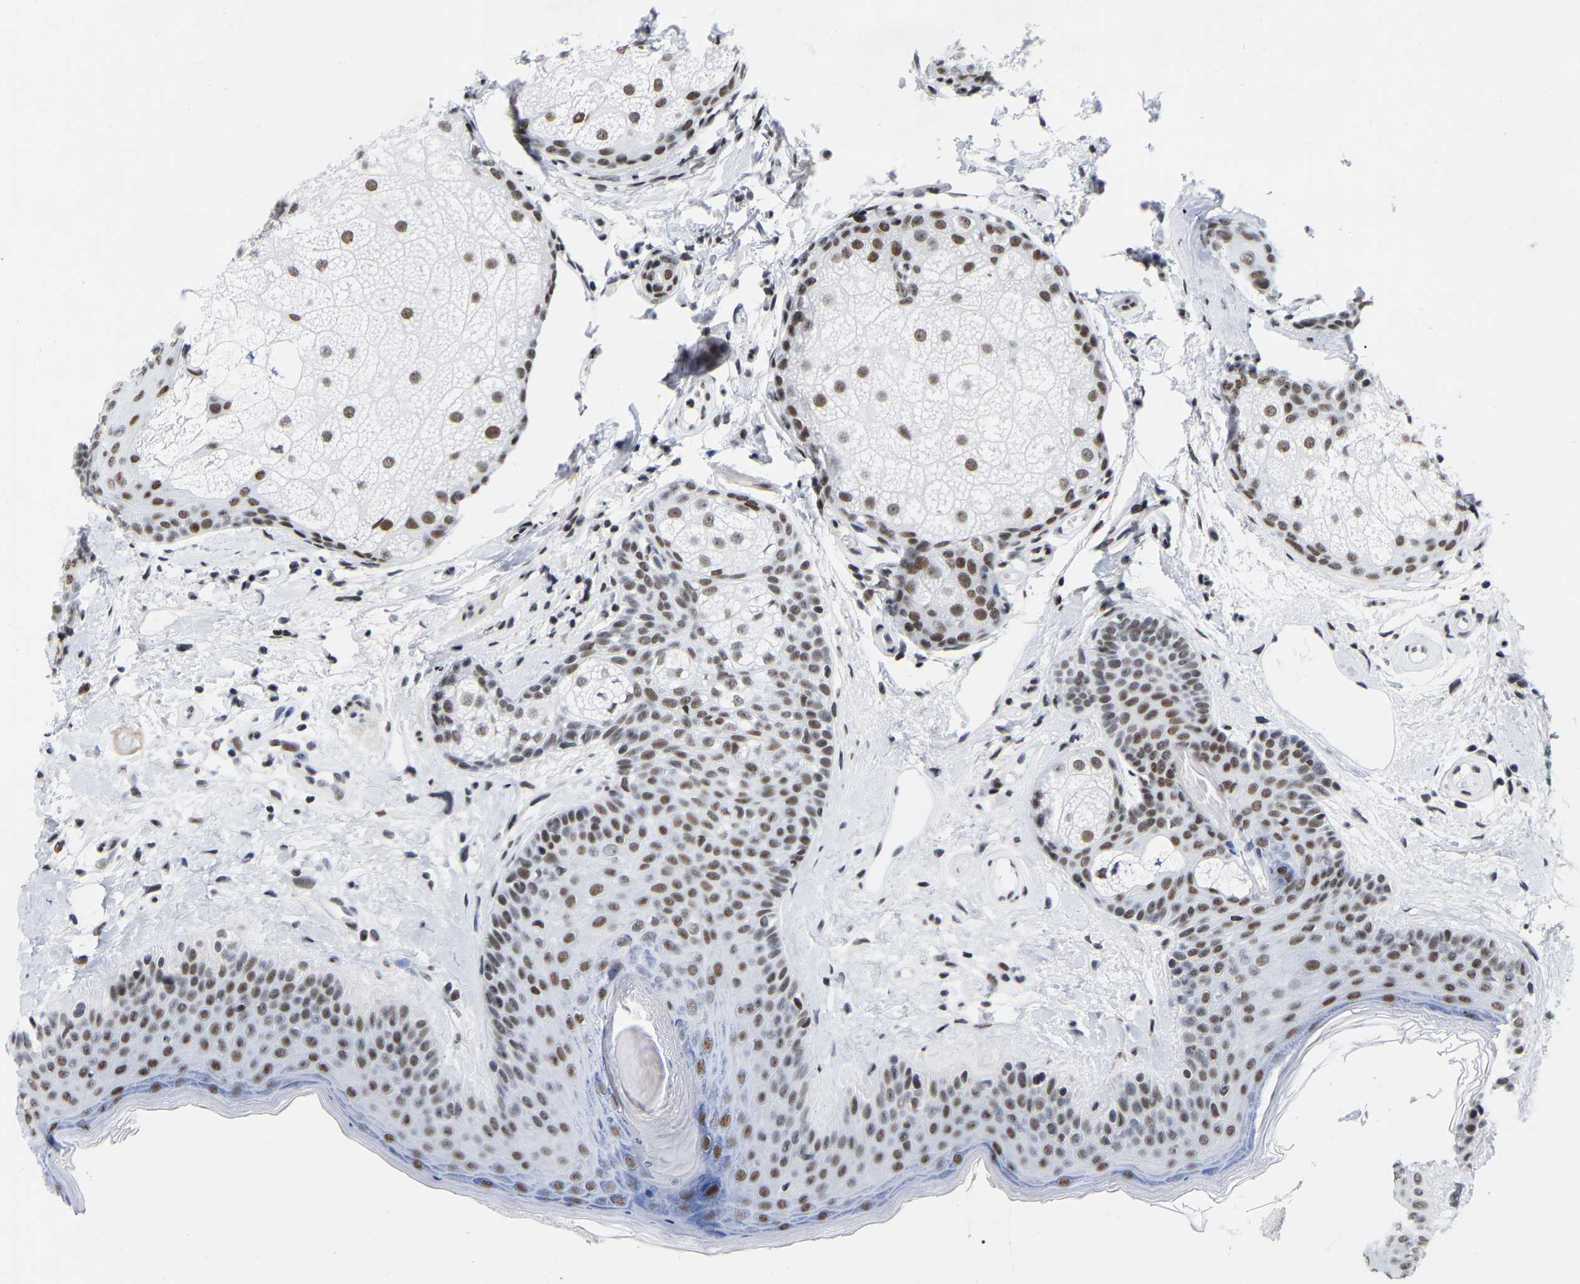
{"staining": {"intensity": "moderate", "quantity": ">75%", "location": "nuclear"}, "tissue": "oral mucosa", "cell_type": "Squamous epithelial cells", "image_type": "normal", "snomed": [{"axis": "morphology", "description": "Normal tissue, NOS"}, {"axis": "topography", "description": "Skin"}, {"axis": "topography", "description": "Oral tissue"}], "caption": "Unremarkable oral mucosa reveals moderate nuclear expression in about >75% of squamous epithelial cells.", "gene": "PRCC", "patient": {"sex": "male", "age": 84}}